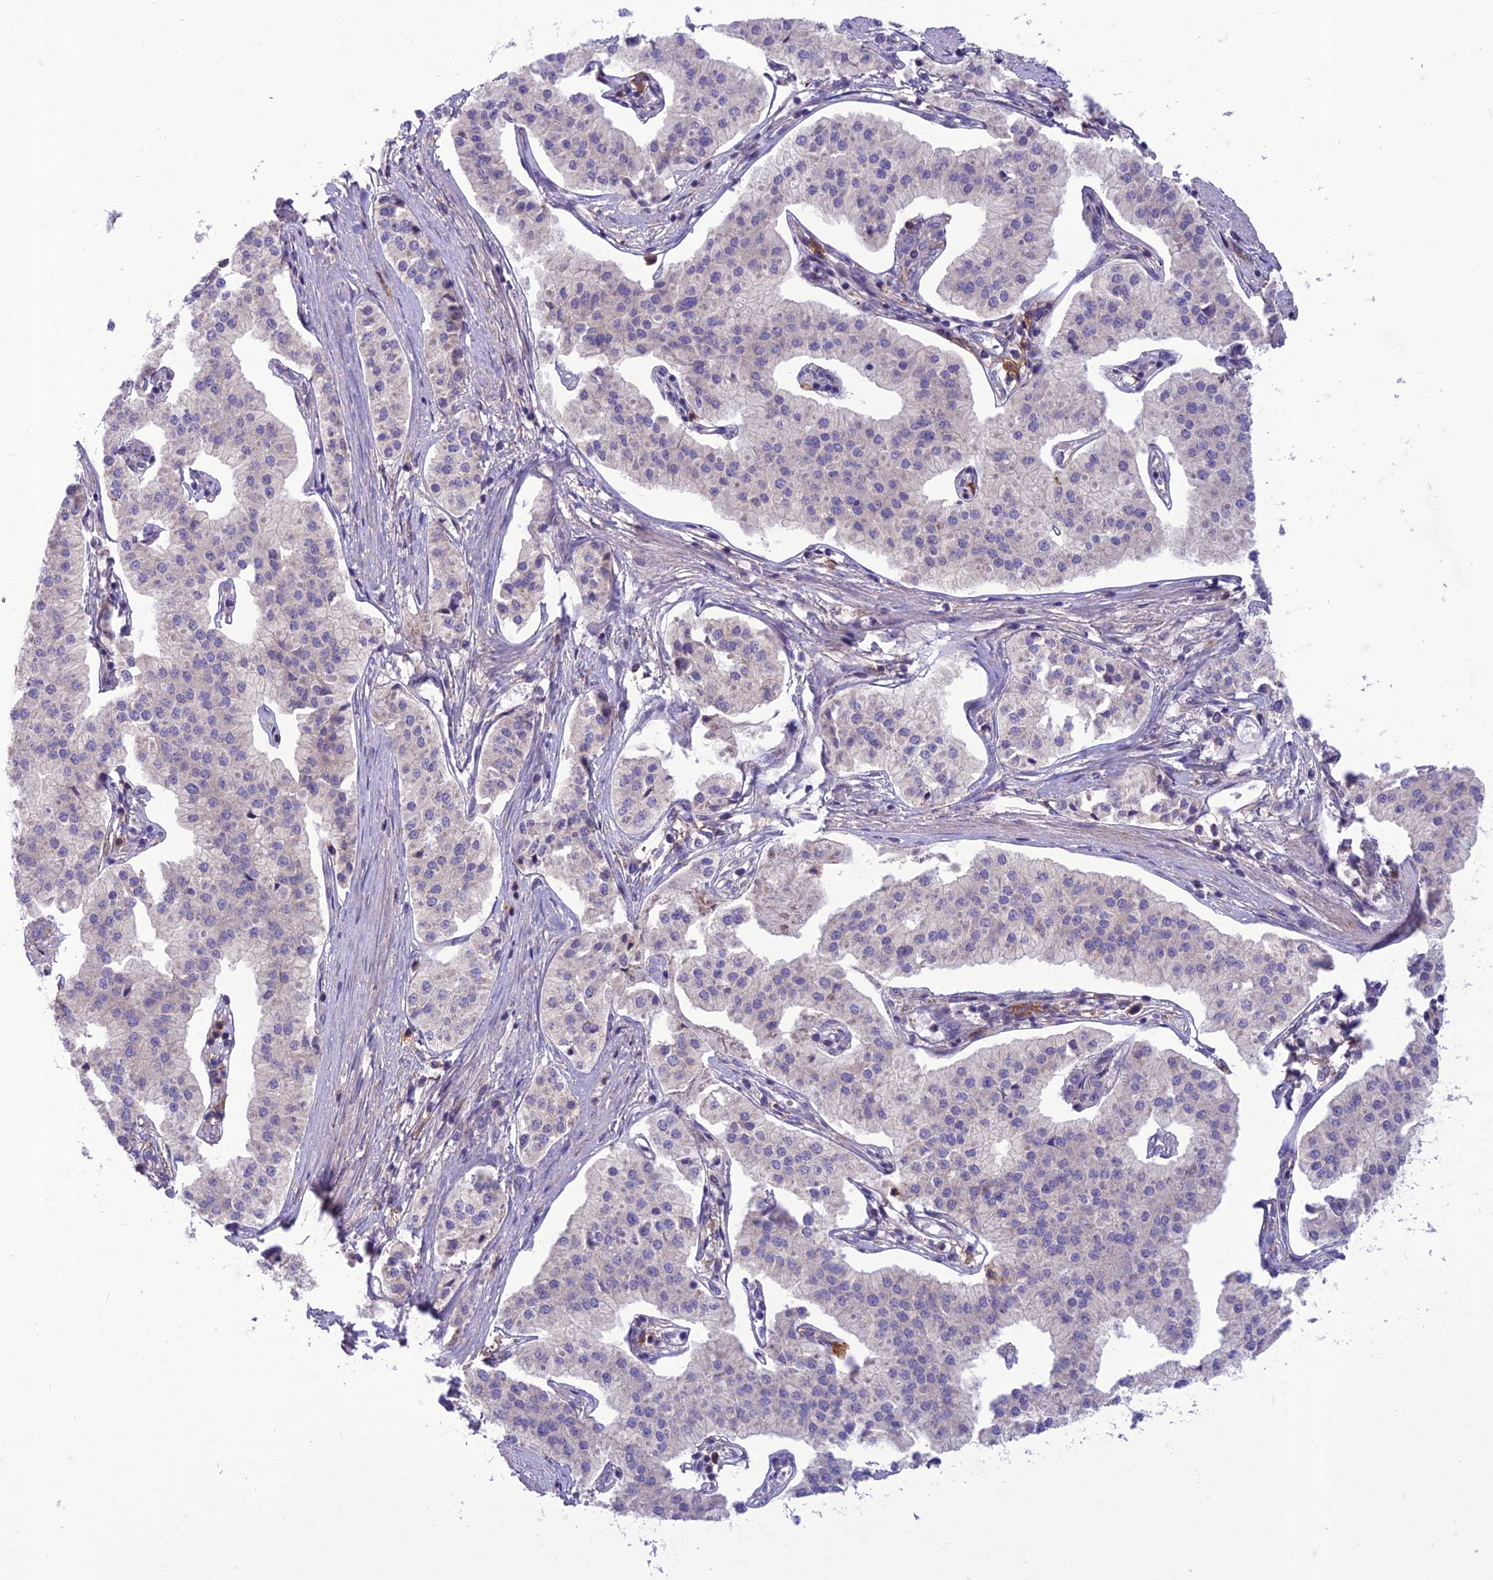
{"staining": {"intensity": "negative", "quantity": "none", "location": "none"}, "tissue": "pancreatic cancer", "cell_type": "Tumor cells", "image_type": "cancer", "snomed": [{"axis": "morphology", "description": "Adenocarcinoma, NOS"}, {"axis": "topography", "description": "Pancreas"}], "caption": "The photomicrograph exhibits no significant positivity in tumor cells of adenocarcinoma (pancreatic). The staining was performed using DAB to visualize the protein expression in brown, while the nuclei were stained in blue with hematoxylin (Magnification: 20x).", "gene": "ITGAE", "patient": {"sex": "female", "age": 50}}